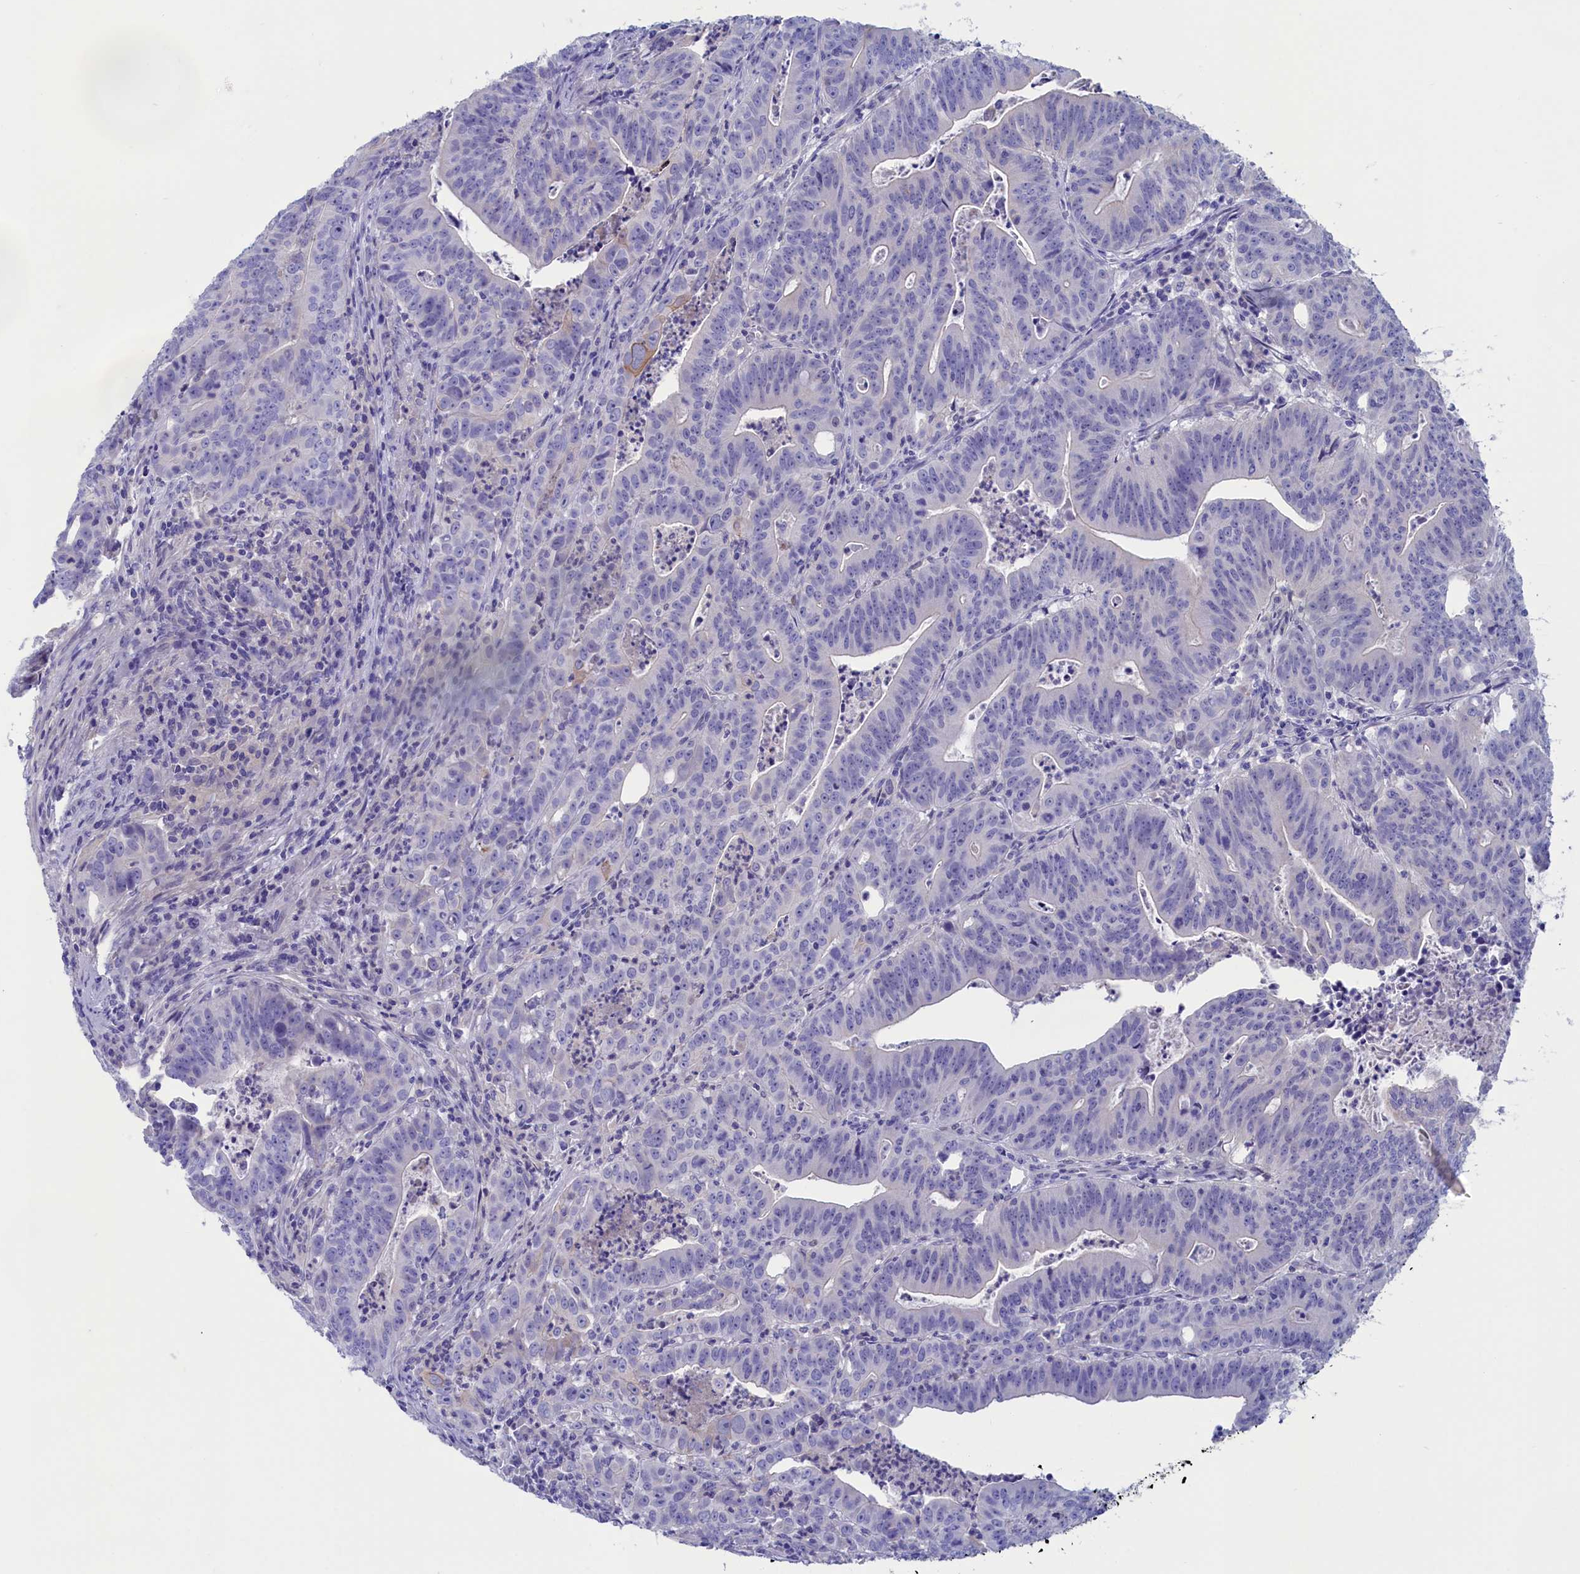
{"staining": {"intensity": "negative", "quantity": "none", "location": "none"}, "tissue": "colorectal cancer", "cell_type": "Tumor cells", "image_type": "cancer", "snomed": [{"axis": "morphology", "description": "Adenocarcinoma, NOS"}, {"axis": "topography", "description": "Rectum"}], "caption": "IHC histopathology image of human adenocarcinoma (colorectal) stained for a protein (brown), which shows no staining in tumor cells.", "gene": "VPS35L", "patient": {"sex": "male", "age": 69}}